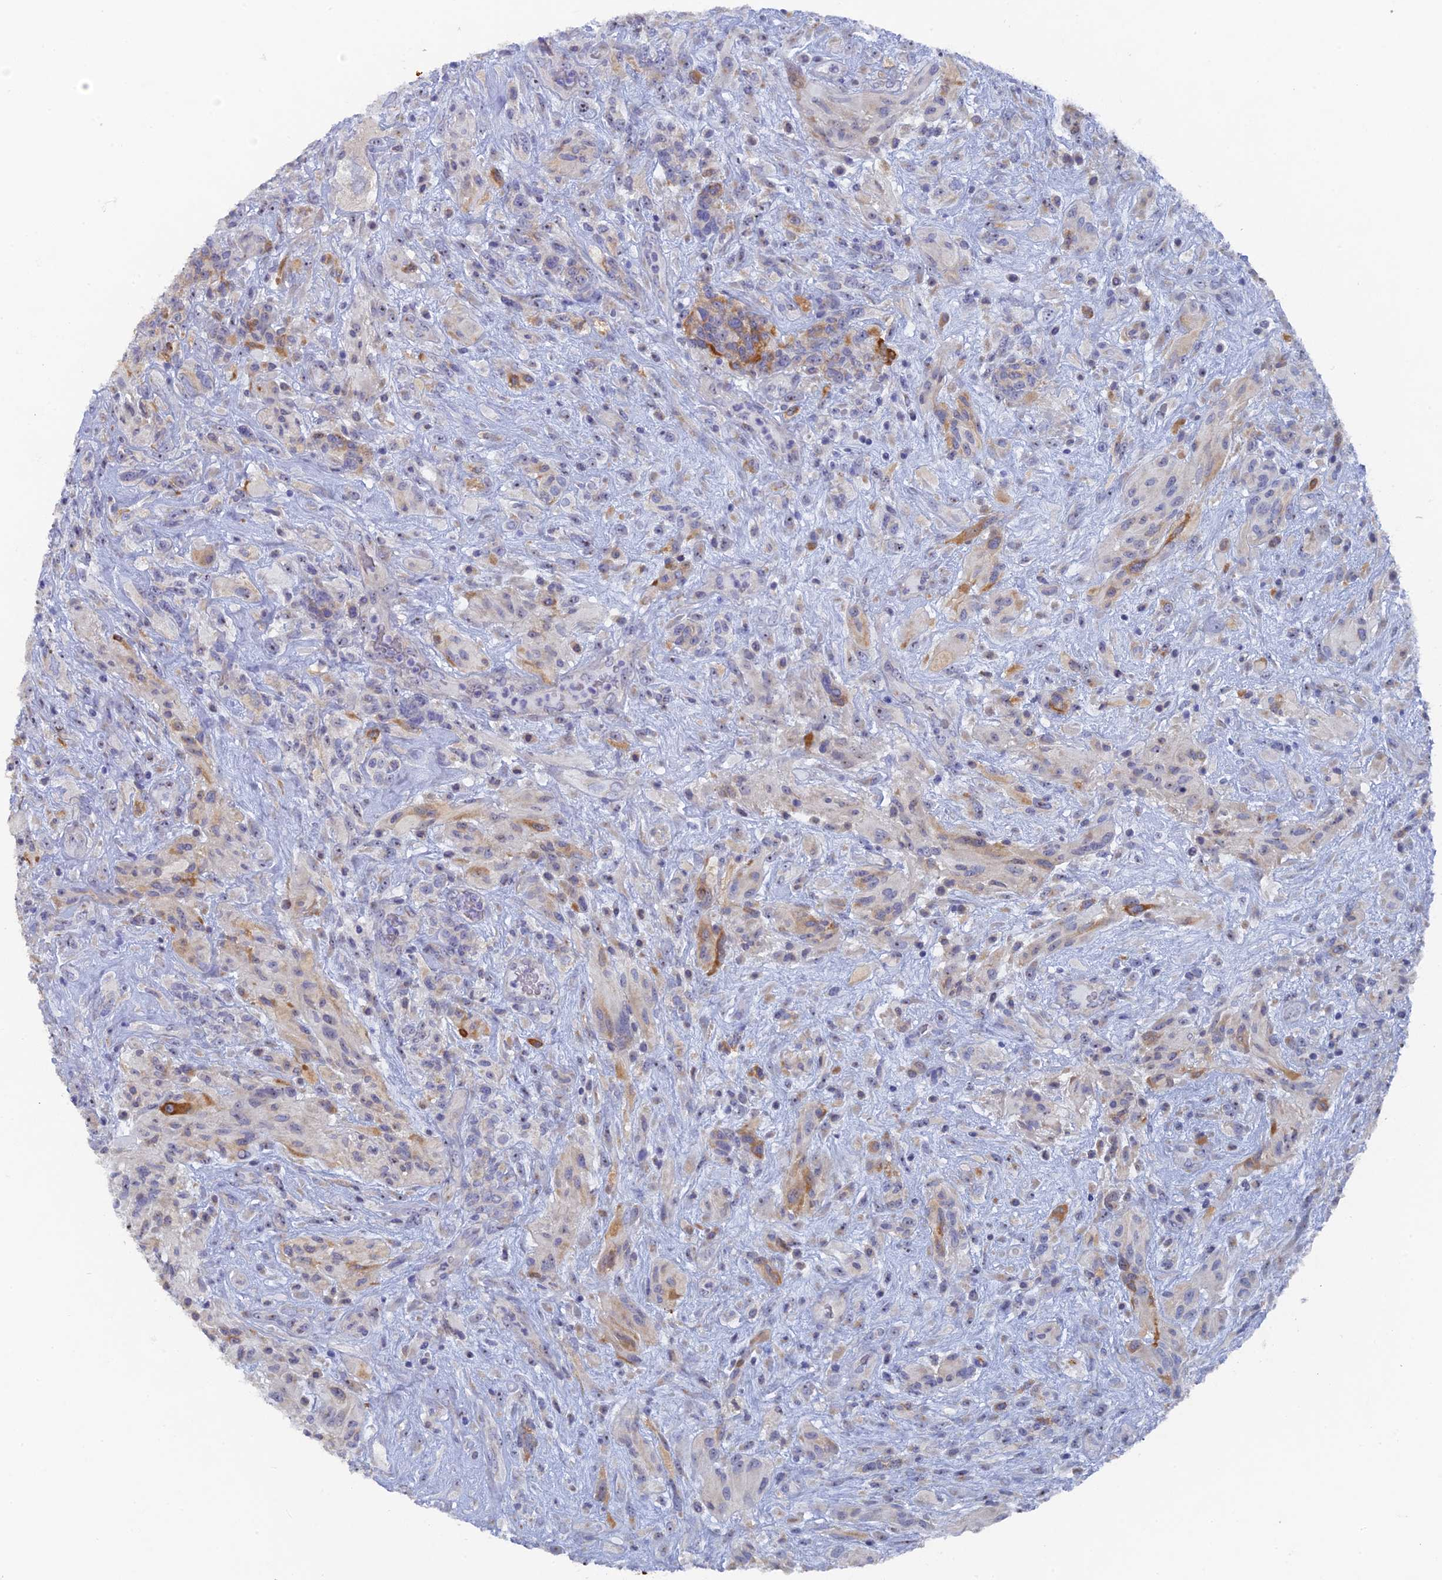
{"staining": {"intensity": "moderate", "quantity": "<25%", "location": "cytoplasmic/membranous"}, "tissue": "glioma", "cell_type": "Tumor cells", "image_type": "cancer", "snomed": [{"axis": "morphology", "description": "Glioma, malignant, High grade"}, {"axis": "topography", "description": "Brain"}], "caption": "The immunohistochemical stain highlights moderate cytoplasmic/membranous staining in tumor cells of glioma tissue.", "gene": "SRFBP1", "patient": {"sex": "male", "age": 61}}